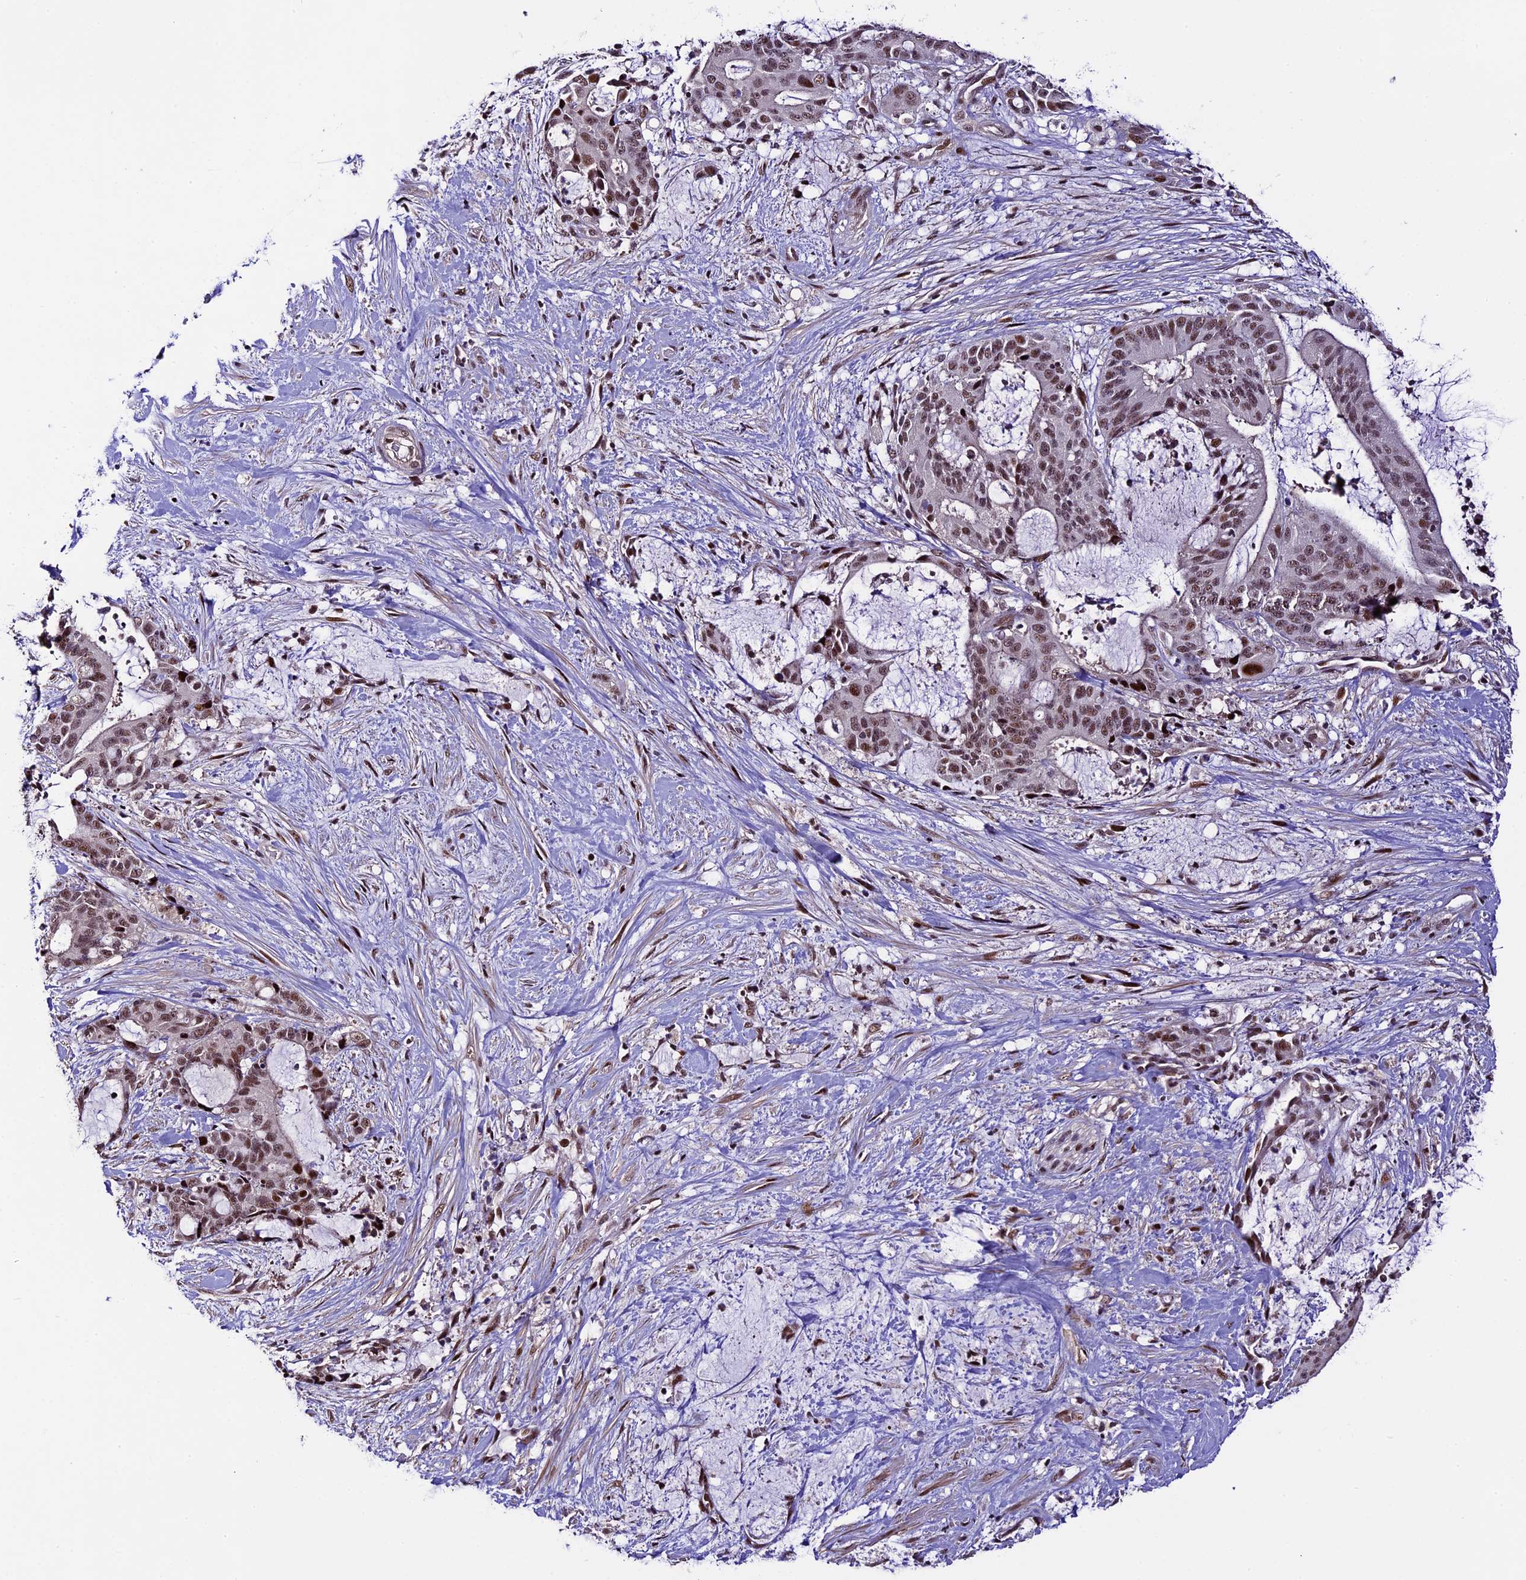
{"staining": {"intensity": "moderate", "quantity": ">75%", "location": "nuclear"}, "tissue": "liver cancer", "cell_type": "Tumor cells", "image_type": "cancer", "snomed": [{"axis": "morphology", "description": "Normal tissue, NOS"}, {"axis": "morphology", "description": "Cholangiocarcinoma"}, {"axis": "topography", "description": "Liver"}, {"axis": "topography", "description": "Peripheral nerve tissue"}], "caption": "A histopathology image of human liver cancer stained for a protein shows moderate nuclear brown staining in tumor cells. The staining was performed using DAB (3,3'-diaminobenzidine), with brown indicating positive protein expression. Nuclei are stained blue with hematoxylin.", "gene": "TCP11L2", "patient": {"sex": "female", "age": 73}}